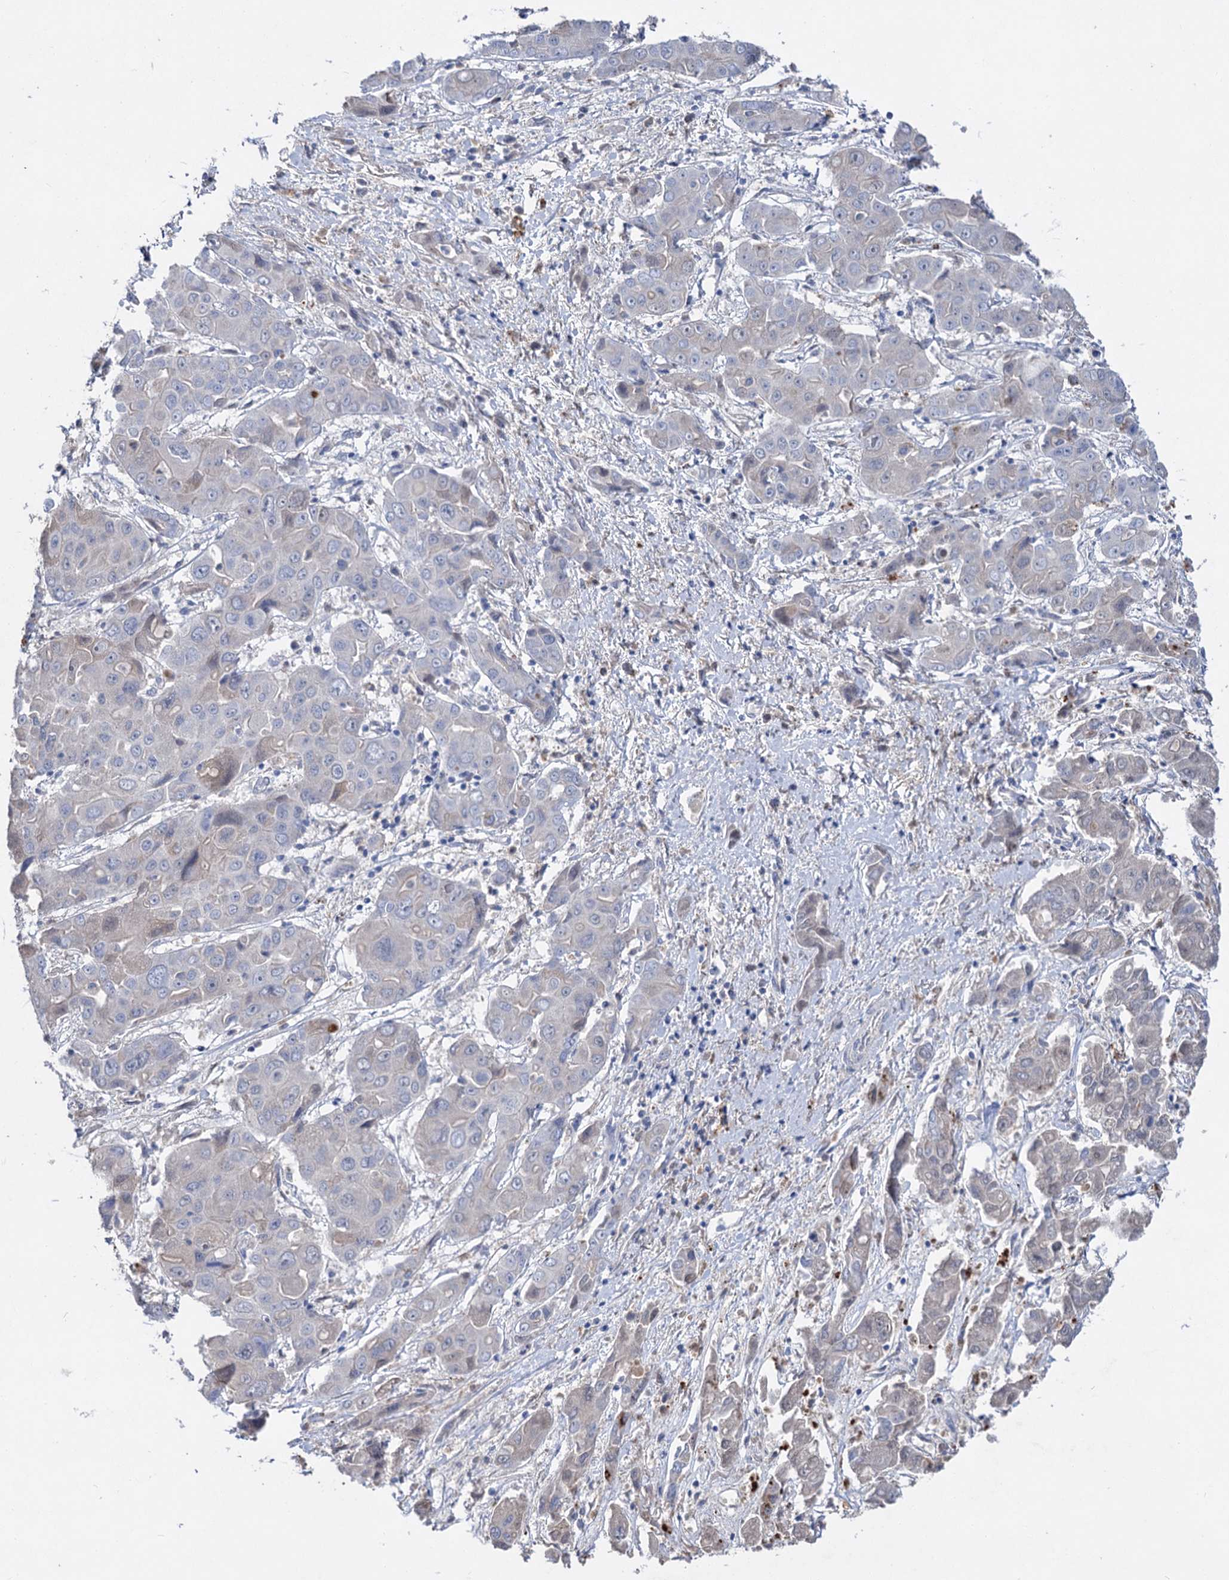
{"staining": {"intensity": "negative", "quantity": "none", "location": "none"}, "tissue": "liver cancer", "cell_type": "Tumor cells", "image_type": "cancer", "snomed": [{"axis": "morphology", "description": "Cholangiocarcinoma"}, {"axis": "topography", "description": "Liver"}], "caption": "Image shows no protein positivity in tumor cells of liver cancer tissue.", "gene": "ATP4A", "patient": {"sex": "male", "age": 67}}